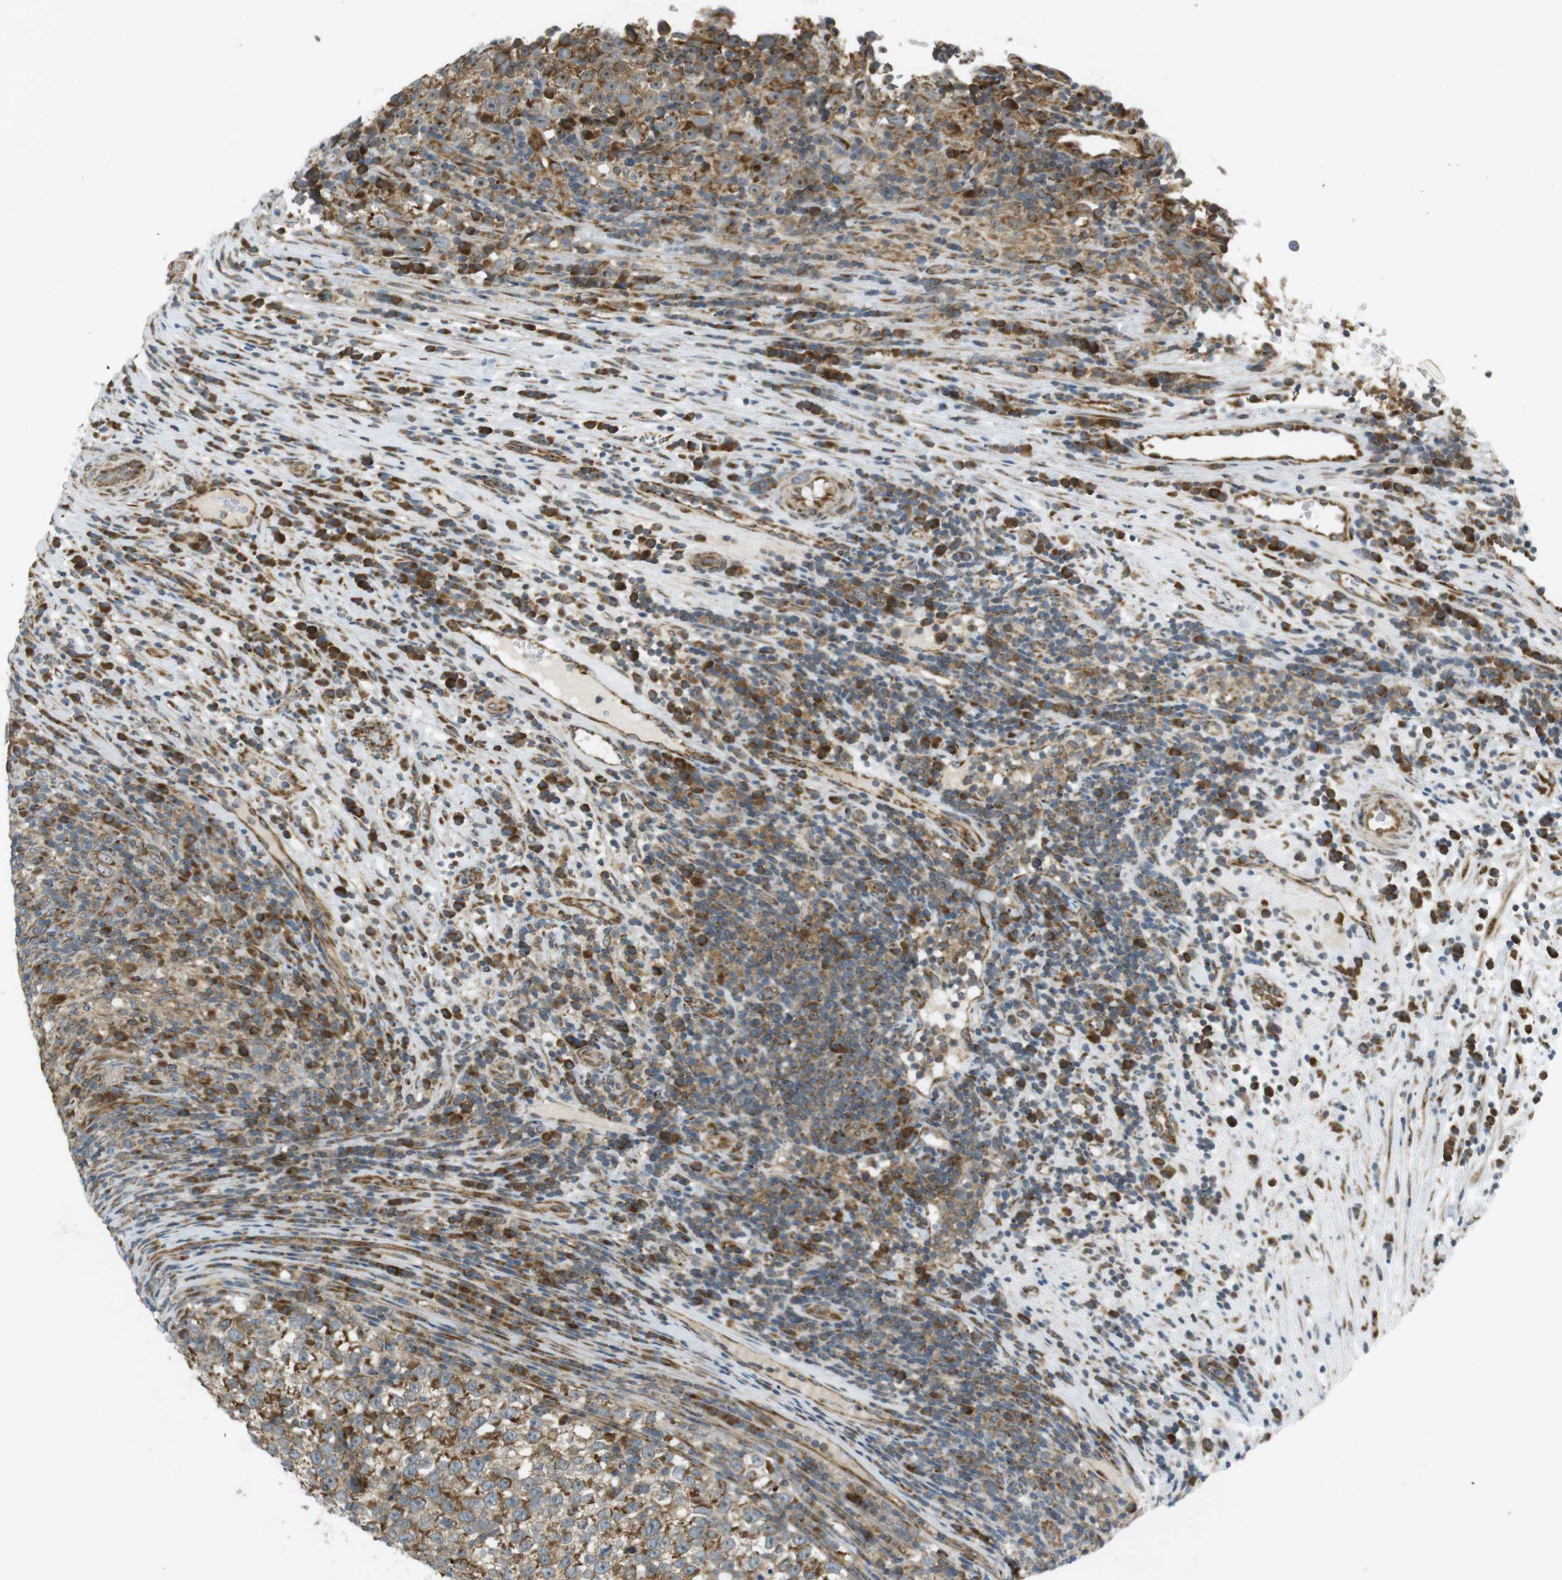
{"staining": {"intensity": "moderate", "quantity": "25%-75%", "location": "cytoplasmic/membranous"}, "tissue": "testis cancer", "cell_type": "Tumor cells", "image_type": "cancer", "snomed": [{"axis": "morphology", "description": "Normal tissue, NOS"}, {"axis": "morphology", "description": "Seminoma, NOS"}, {"axis": "topography", "description": "Testis"}], "caption": "Immunohistochemistry staining of testis cancer (seminoma), which reveals medium levels of moderate cytoplasmic/membranous expression in about 25%-75% of tumor cells indicating moderate cytoplasmic/membranous protein staining. The staining was performed using DAB (brown) for protein detection and nuclei were counterstained in hematoxylin (blue).", "gene": "SLC41A1", "patient": {"sex": "male", "age": 43}}